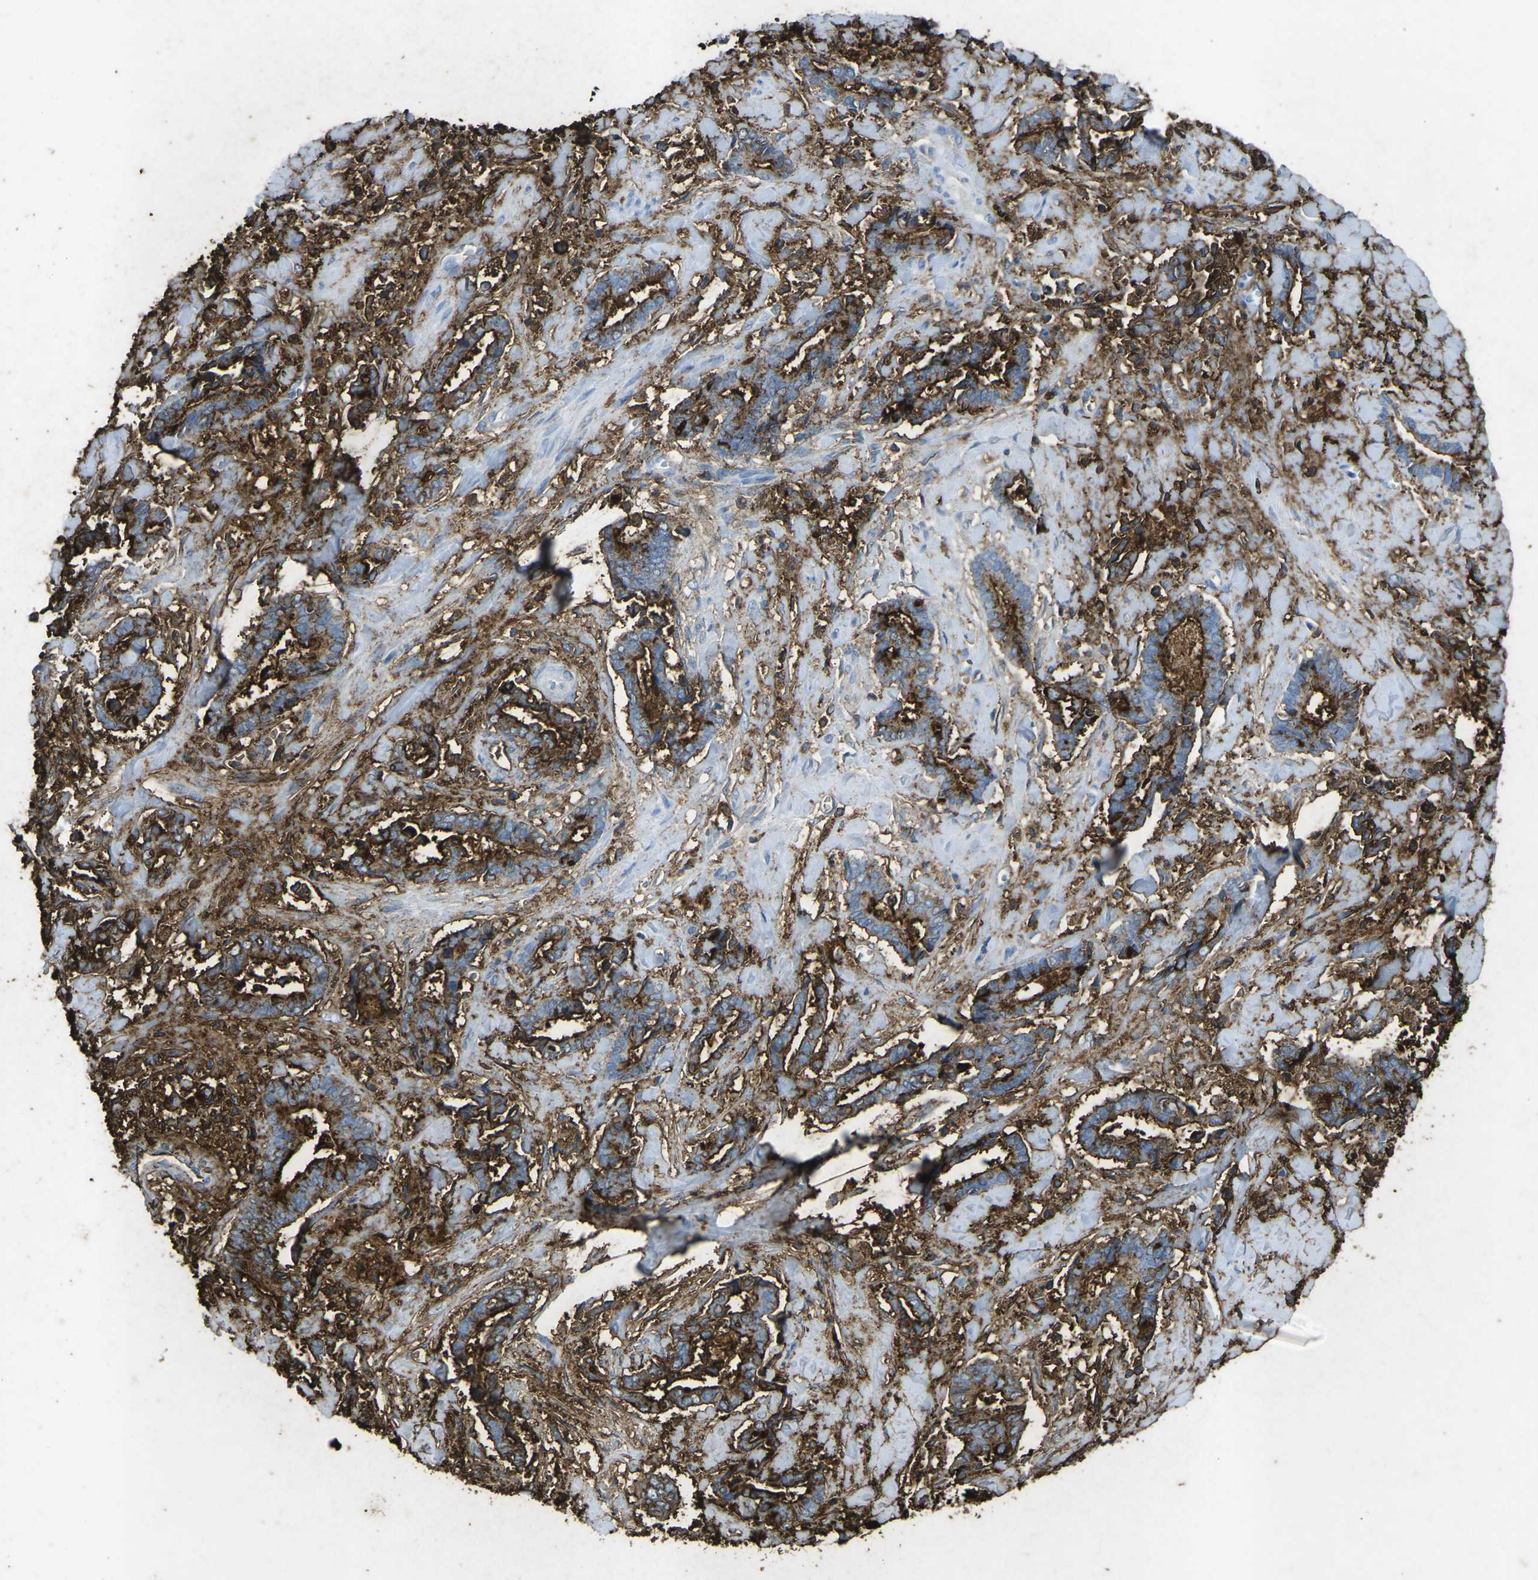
{"staining": {"intensity": "strong", "quantity": "25%-75%", "location": "cytoplasmic/membranous"}, "tissue": "cervical cancer", "cell_type": "Tumor cells", "image_type": "cancer", "snomed": [{"axis": "morphology", "description": "Adenocarcinoma, NOS"}, {"axis": "topography", "description": "Cervix"}], "caption": "A high amount of strong cytoplasmic/membranous positivity is present in approximately 25%-75% of tumor cells in cervical adenocarcinoma tissue. (Brightfield microscopy of DAB IHC at high magnification).", "gene": "CTAGE1", "patient": {"sex": "female", "age": 44}}